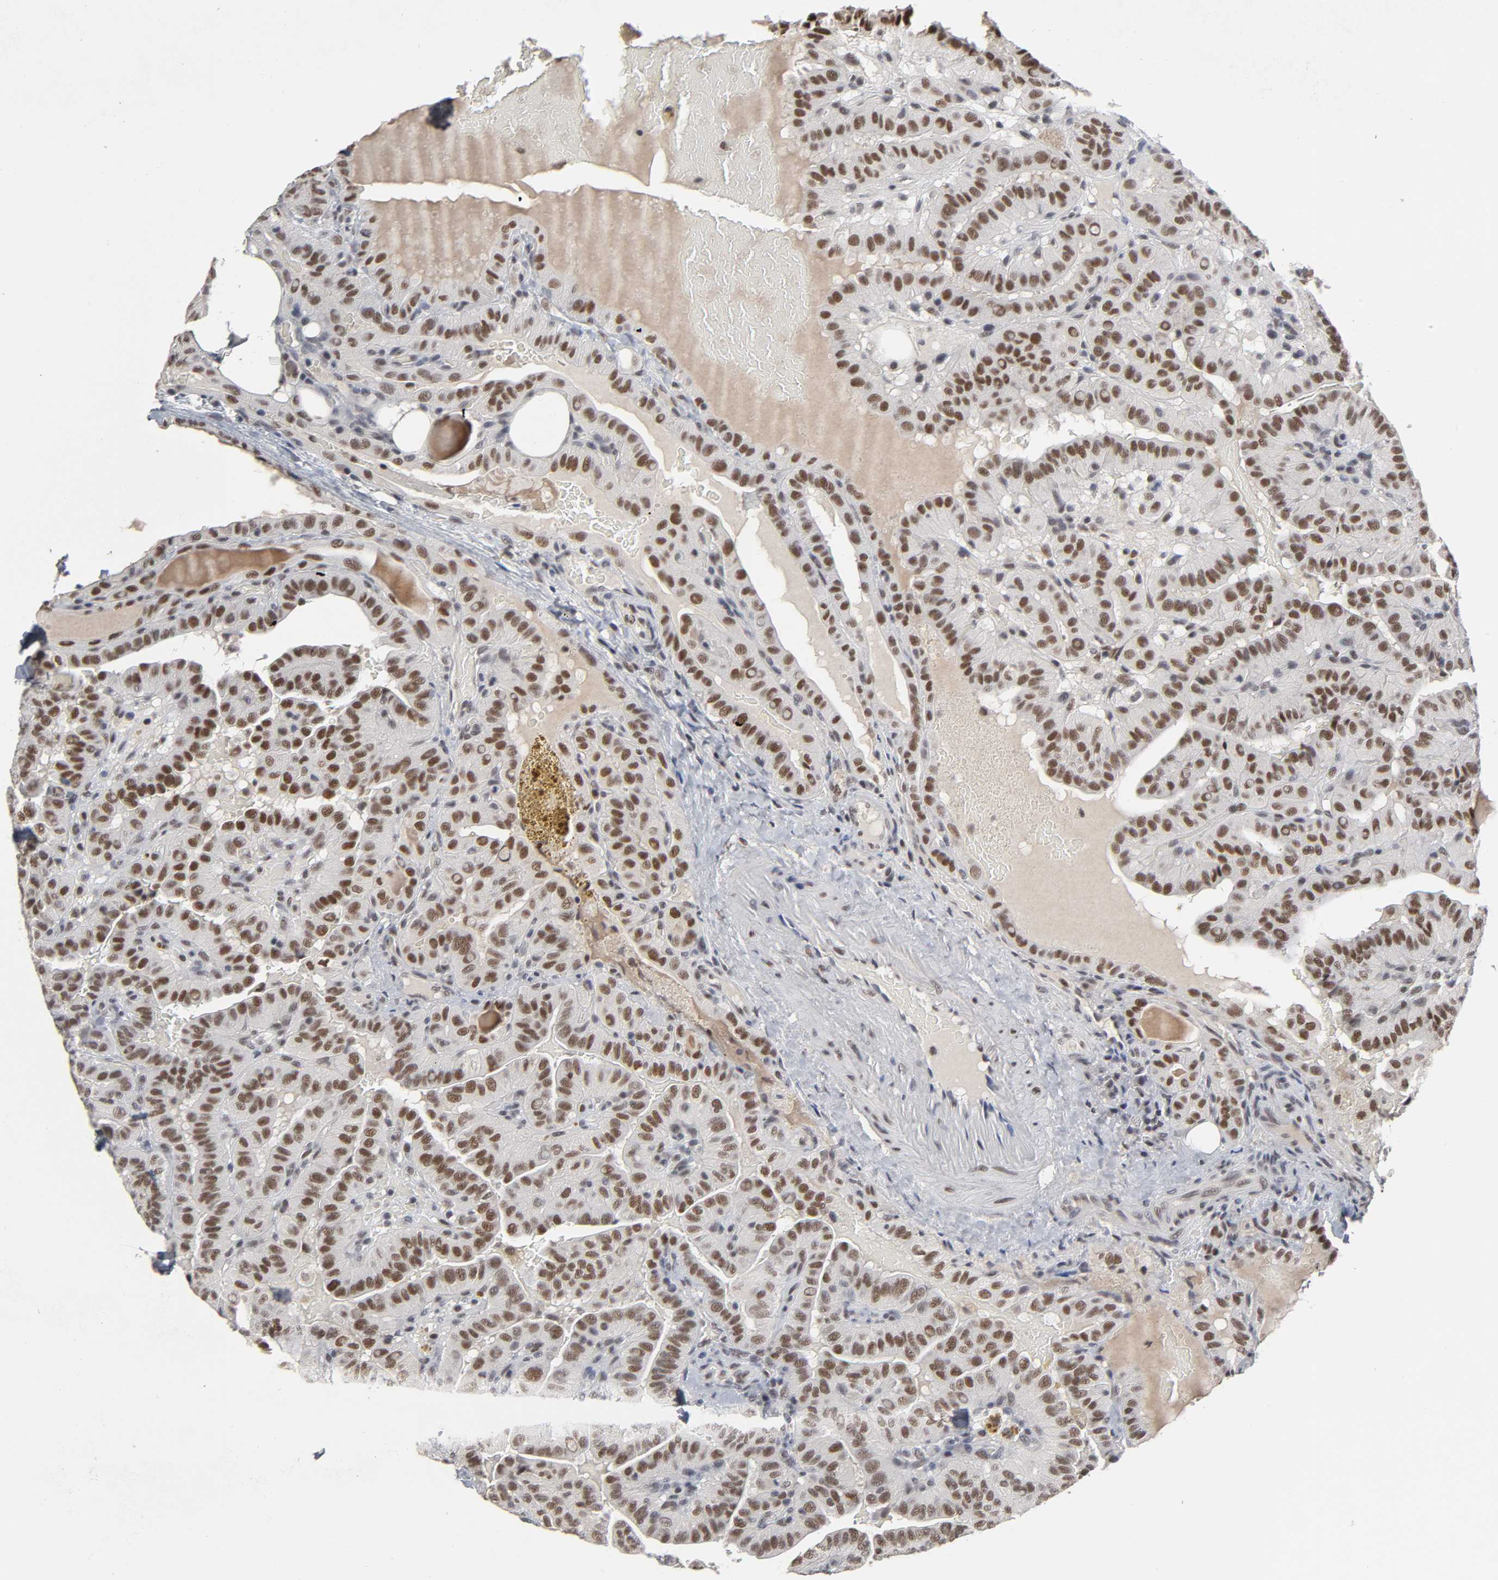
{"staining": {"intensity": "moderate", "quantity": ">75%", "location": "nuclear"}, "tissue": "thyroid cancer", "cell_type": "Tumor cells", "image_type": "cancer", "snomed": [{"axis": "morphology", "description": "Papillary adenocarcinoma, NOS"}, {"axis": "topography", "description": "Thyroid gland"}], "caption": "Protein positivity by immunohistochemistry (IHC) shows moderate nuclear expression in about >75% of tumor cells in papillary adenocarcinoma (thyroid). Using DAB (brown) and hematoxylin (blue) stains, captured at high magnification using brightfield microscopy.", "gene": "TRIM33", "patient": {"sex": "male", "age": 77}}